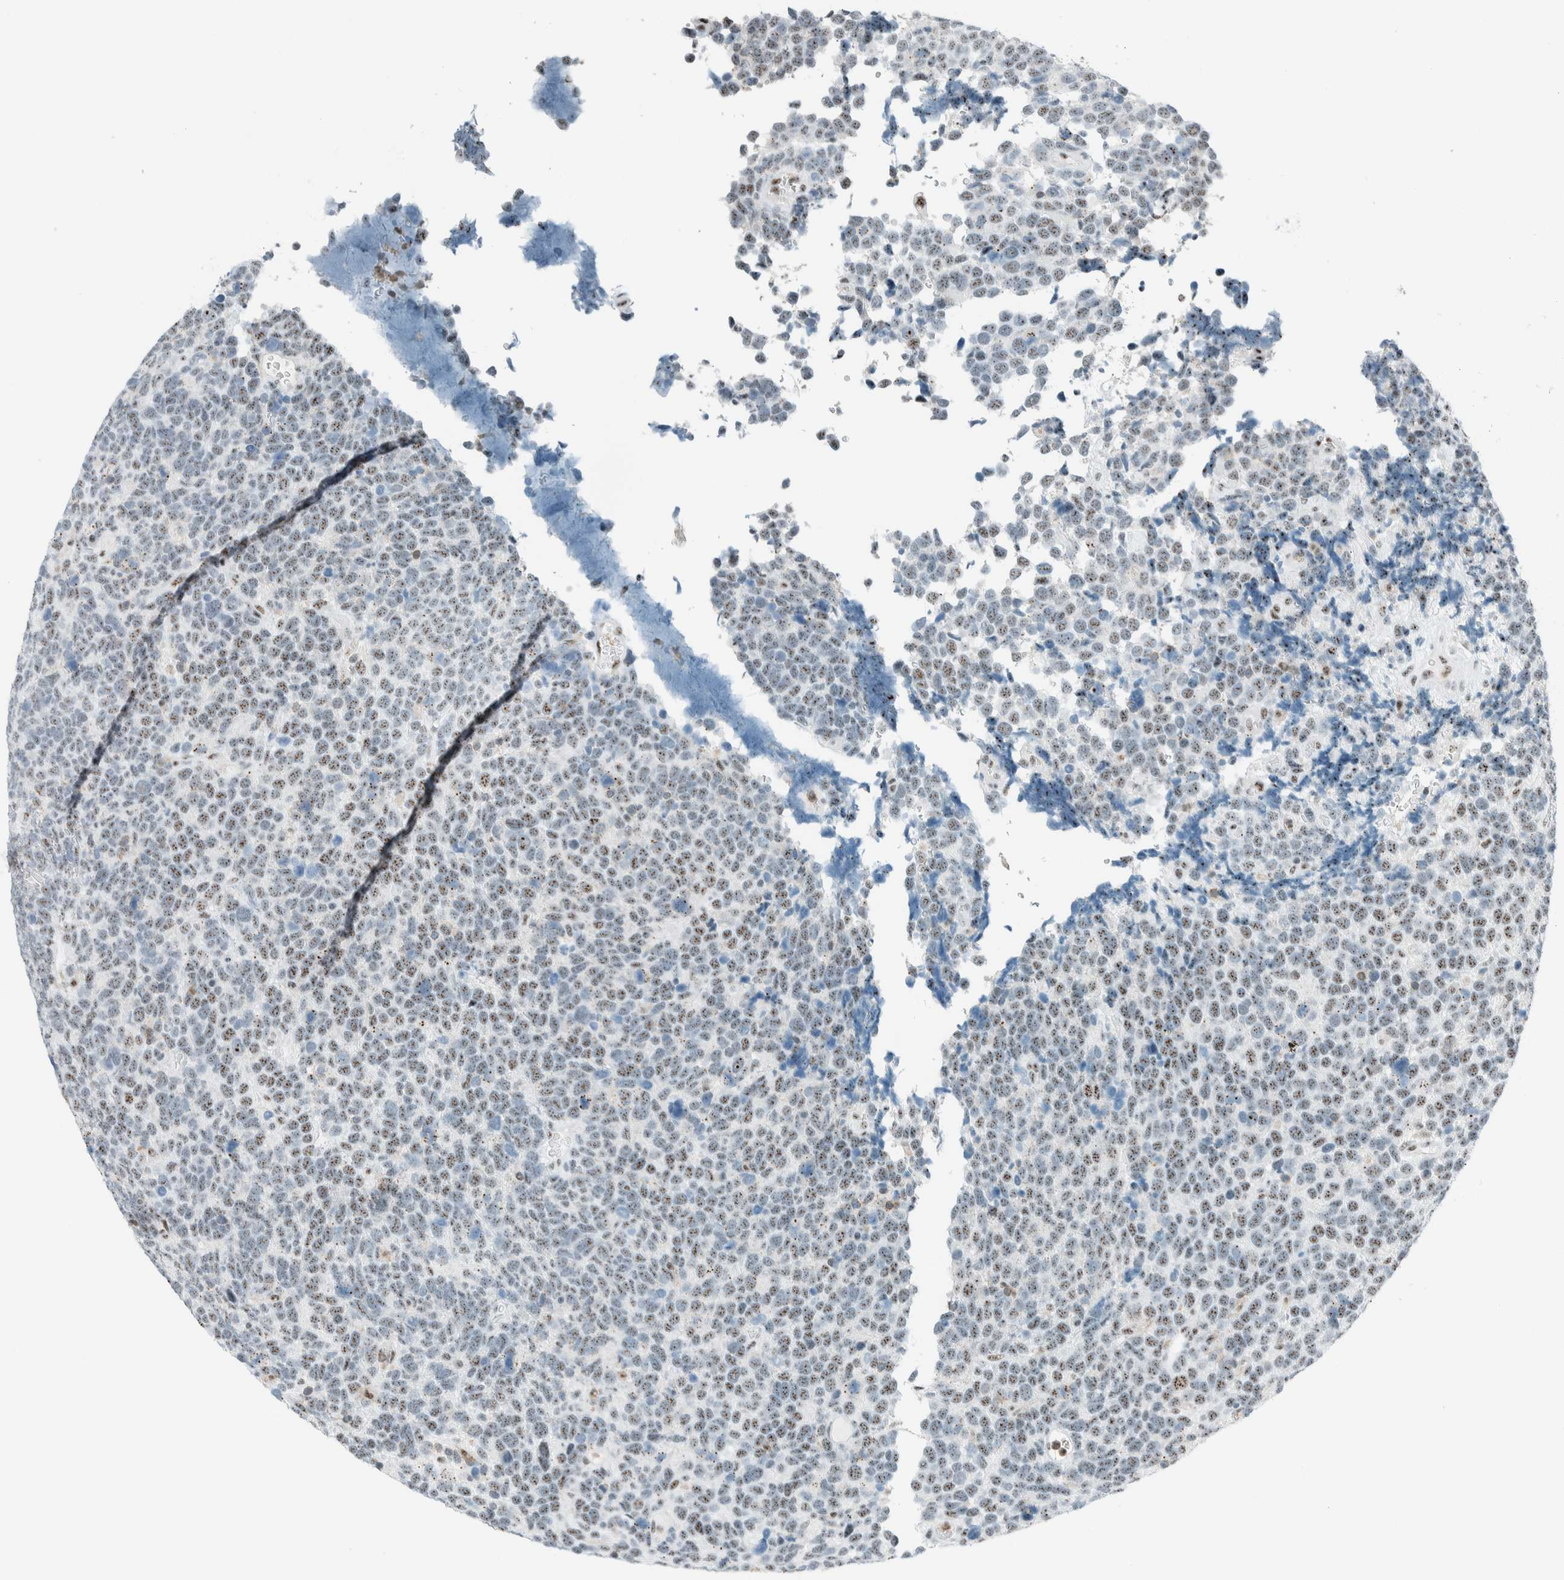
{"staining": {"intensity": "weak", "quantity": ">75%", "location": "nuclear"}, "tissue": "urothelial cancer", "cell_type": "Tumor cells", "image_type": "cancer", "snomed": [{"axis": "morphology", "description": "Urothelial carcinoma, High grade"}, {"axis": "topography", "description": "Urinary bladder"}], "caption": "Immunohistochemistry micrograph of neoplastic tissue: urothelial cancer stained using immunohistochemistry shows low levels of weak protein expression localized specifically in the nuclear of tumor cells, appearing as a nuclear brown color.", "gene": "CYSRT1", "patient": {"sex": "female", "age": 82}}